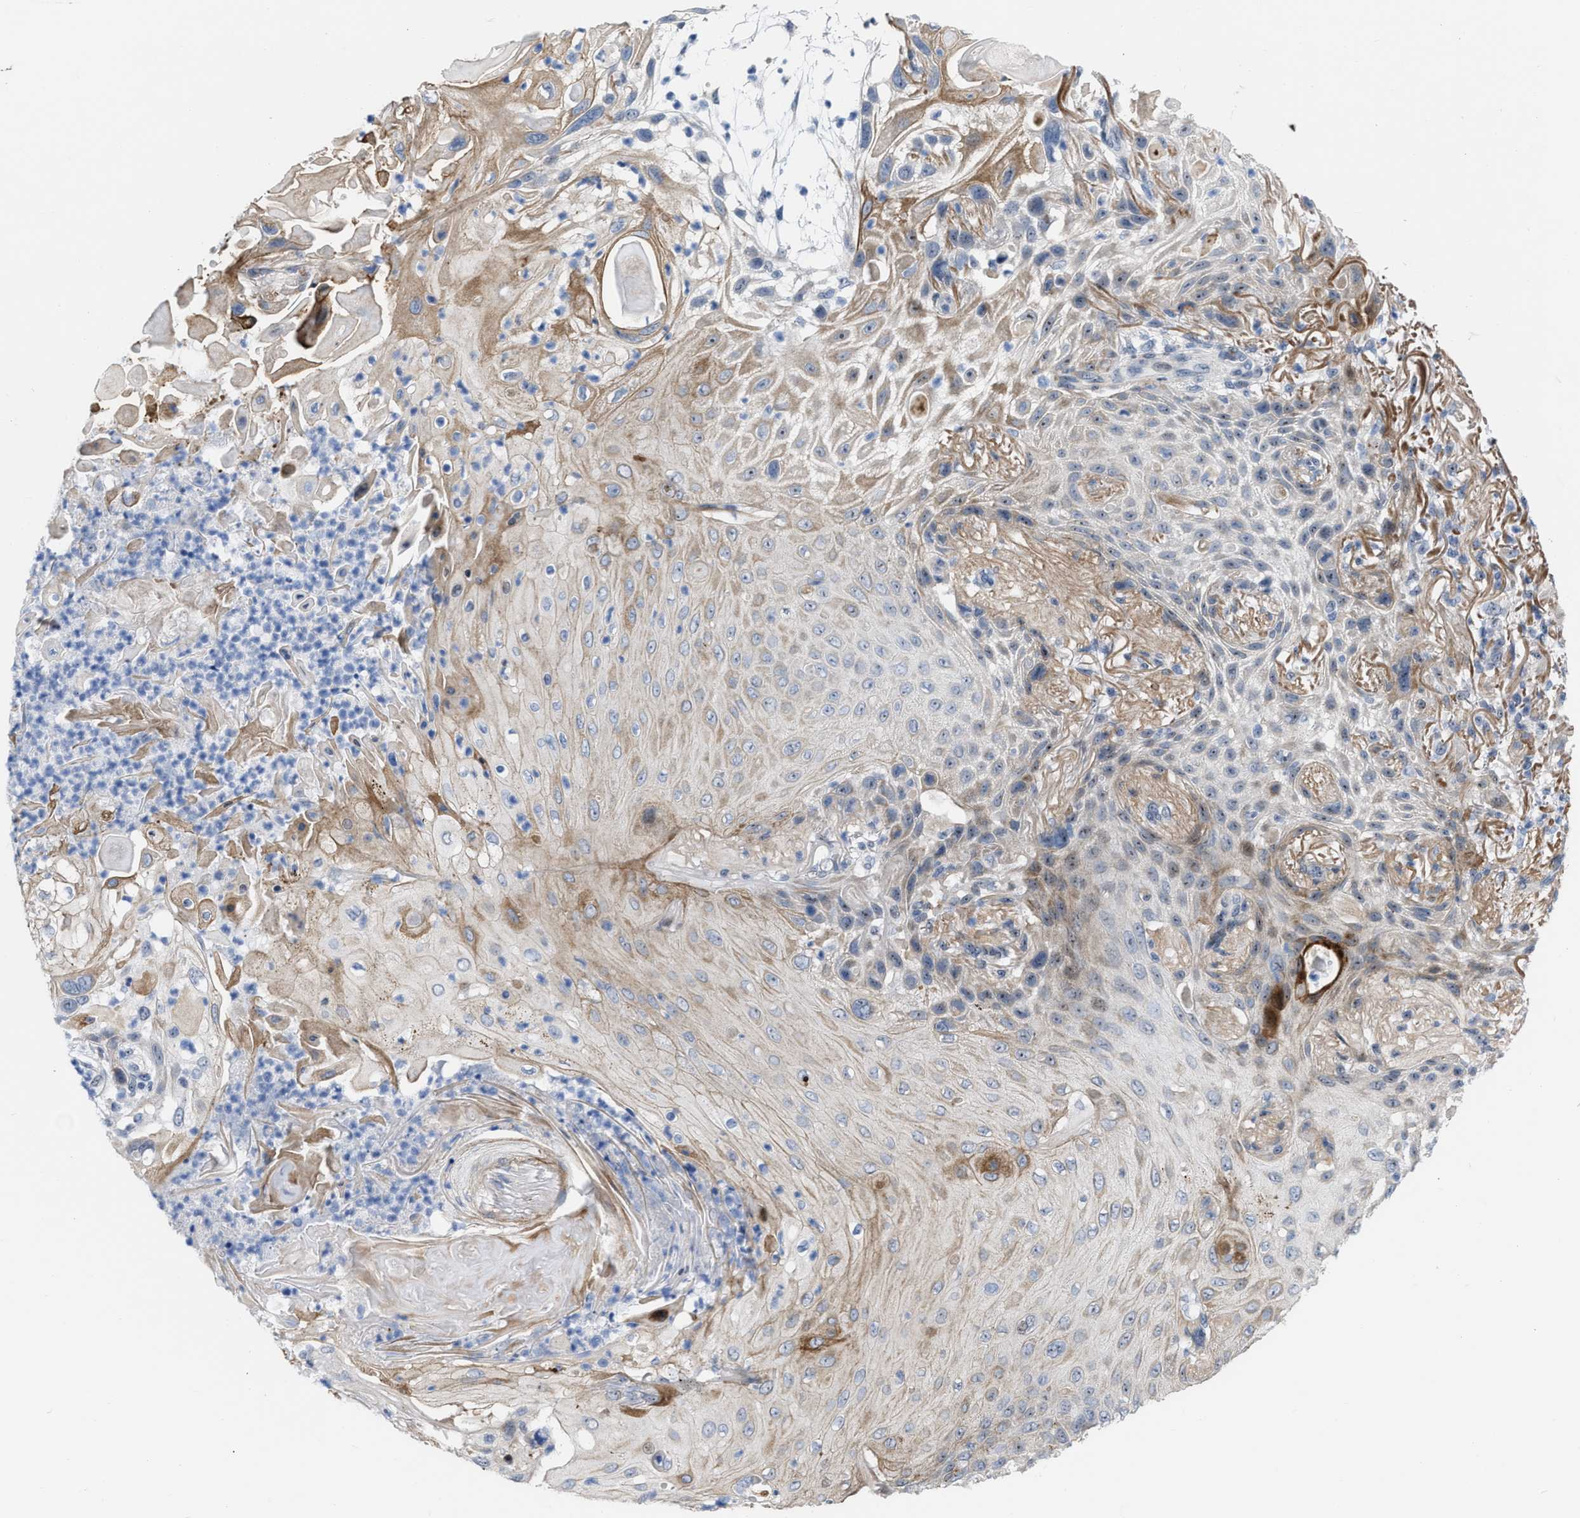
{"staining": {"intensity": "moderate", "quantity": "<25%", "location": "cytoplasmic/membranous,nuclear"}, "tissue": "skin cancer", "cell_type": "Tumor cells", "image_type": "cancer", "snomed": [{"axis": "morphology", "description": "Squamous cell carcinoma, NOS"}, {"axis": "topography", "description": "Skin"}], "caption": "High-magnification brightfield microscopy of skin cancer stained with DAB (brown) and counterstained with hematoxylin (blue). tumor cells exhibit moderate cytoplasmic/membranous and nuclear positivity is appreciated in approximately<25% of cells. The staining is performed using DAB (3,3'-diaminobenzidine) brown chromogen to label protein expression. The nuclei are counter-stained blue using hematoxylin.", "gene": "POLR1F", "patient": {"sex": "female", "age": 77}}